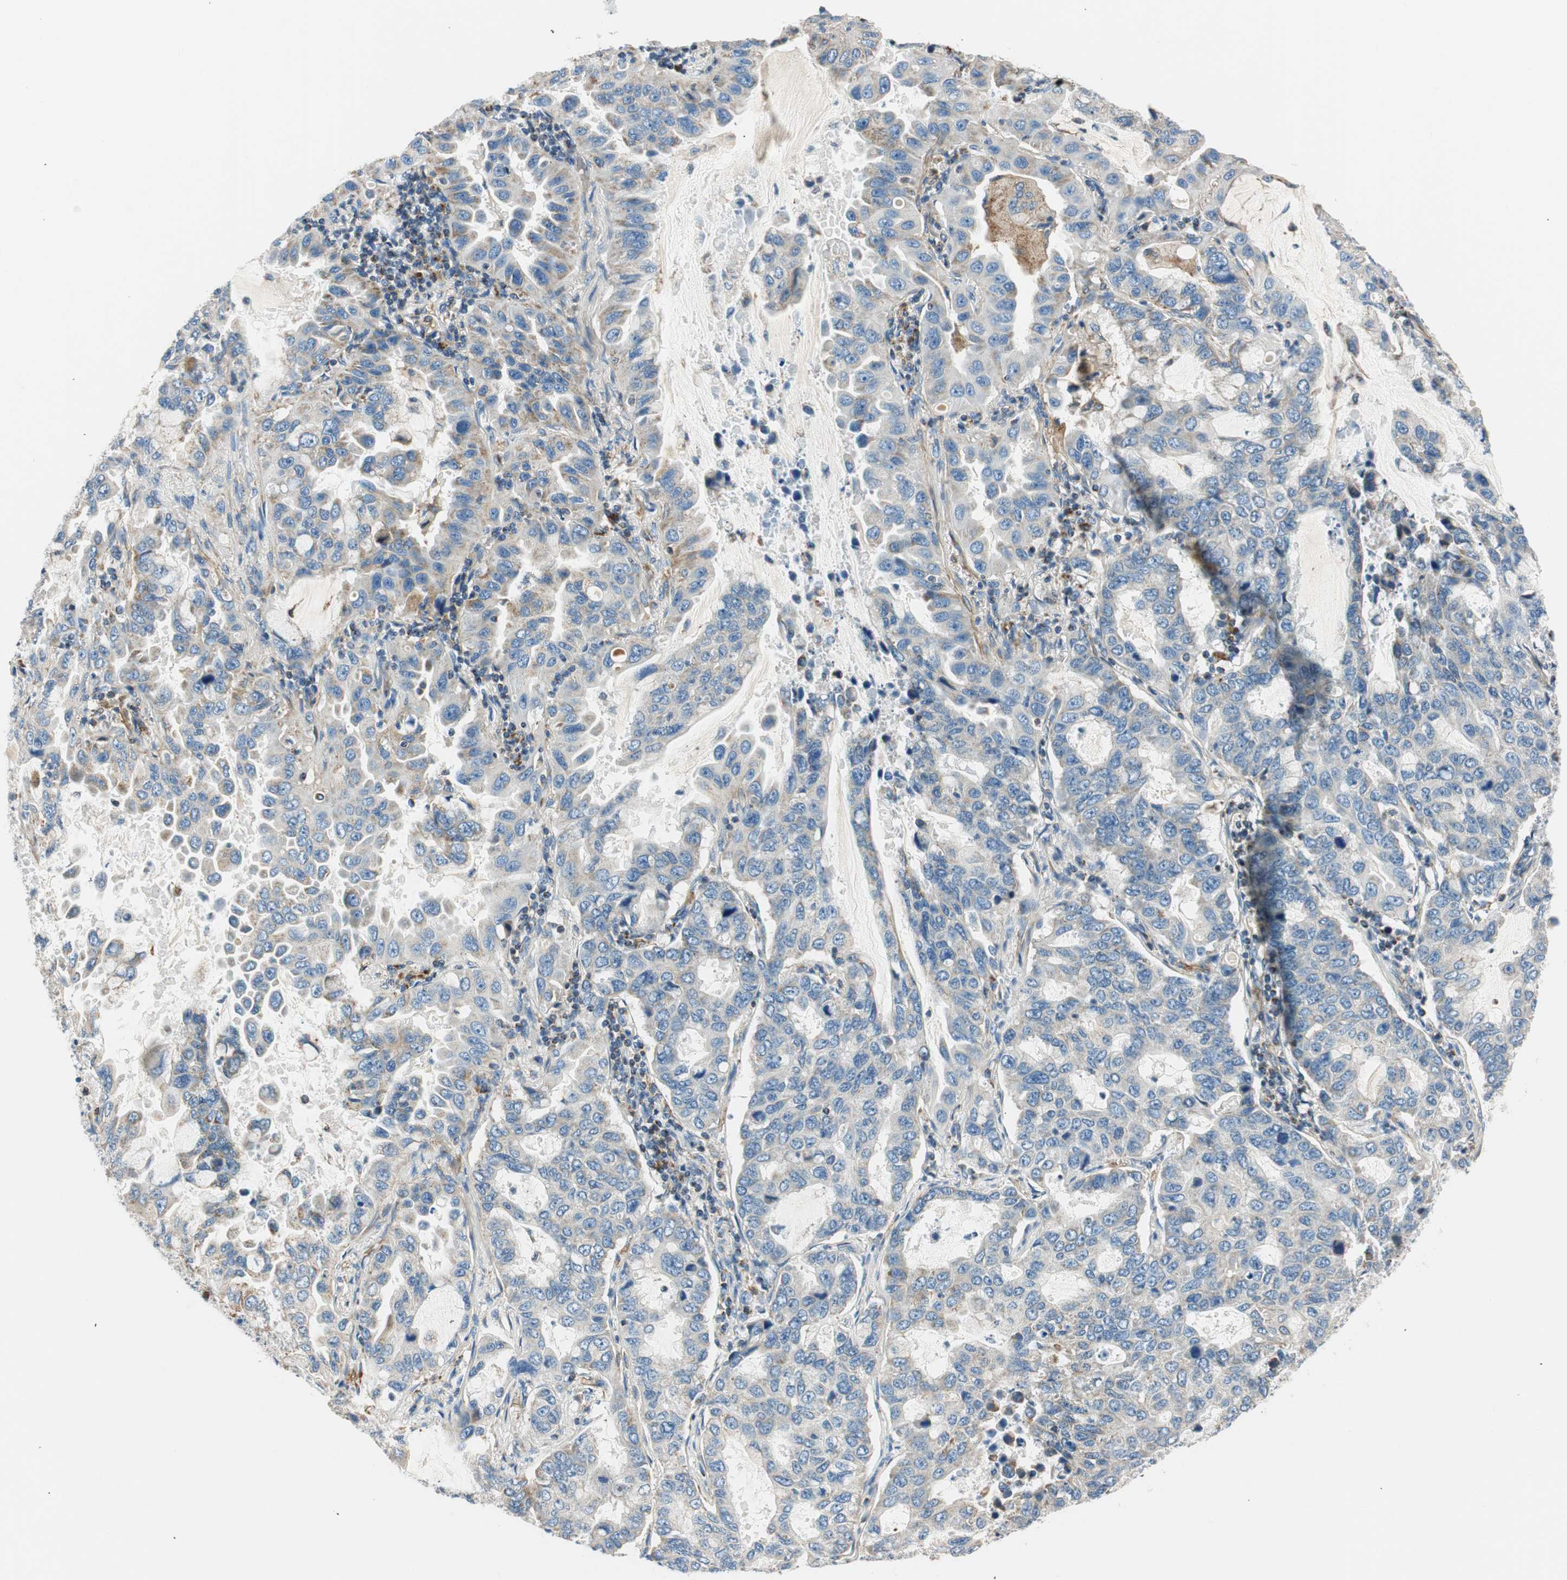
{"staining": {"intensity": "weak", "quantity": "<25%", "location": "cytoplasmic/membranous"}, "tissue": "lung cancer", "cell_type": "Tumor cells", "image_type": "cancer", "snomed": [{"axis": "morphology", "description": "Adenocarcinoma, NOS"}, {"axis": "topography", "description": "Lung"}], "caption": "Lung cancer (adenocarcinoma) stained for a protein using immunohistochemistry (IHC) exhibits no staining tumor cells.", "gene": "RORB", "patient": {"sex": "male", "age": 64}}